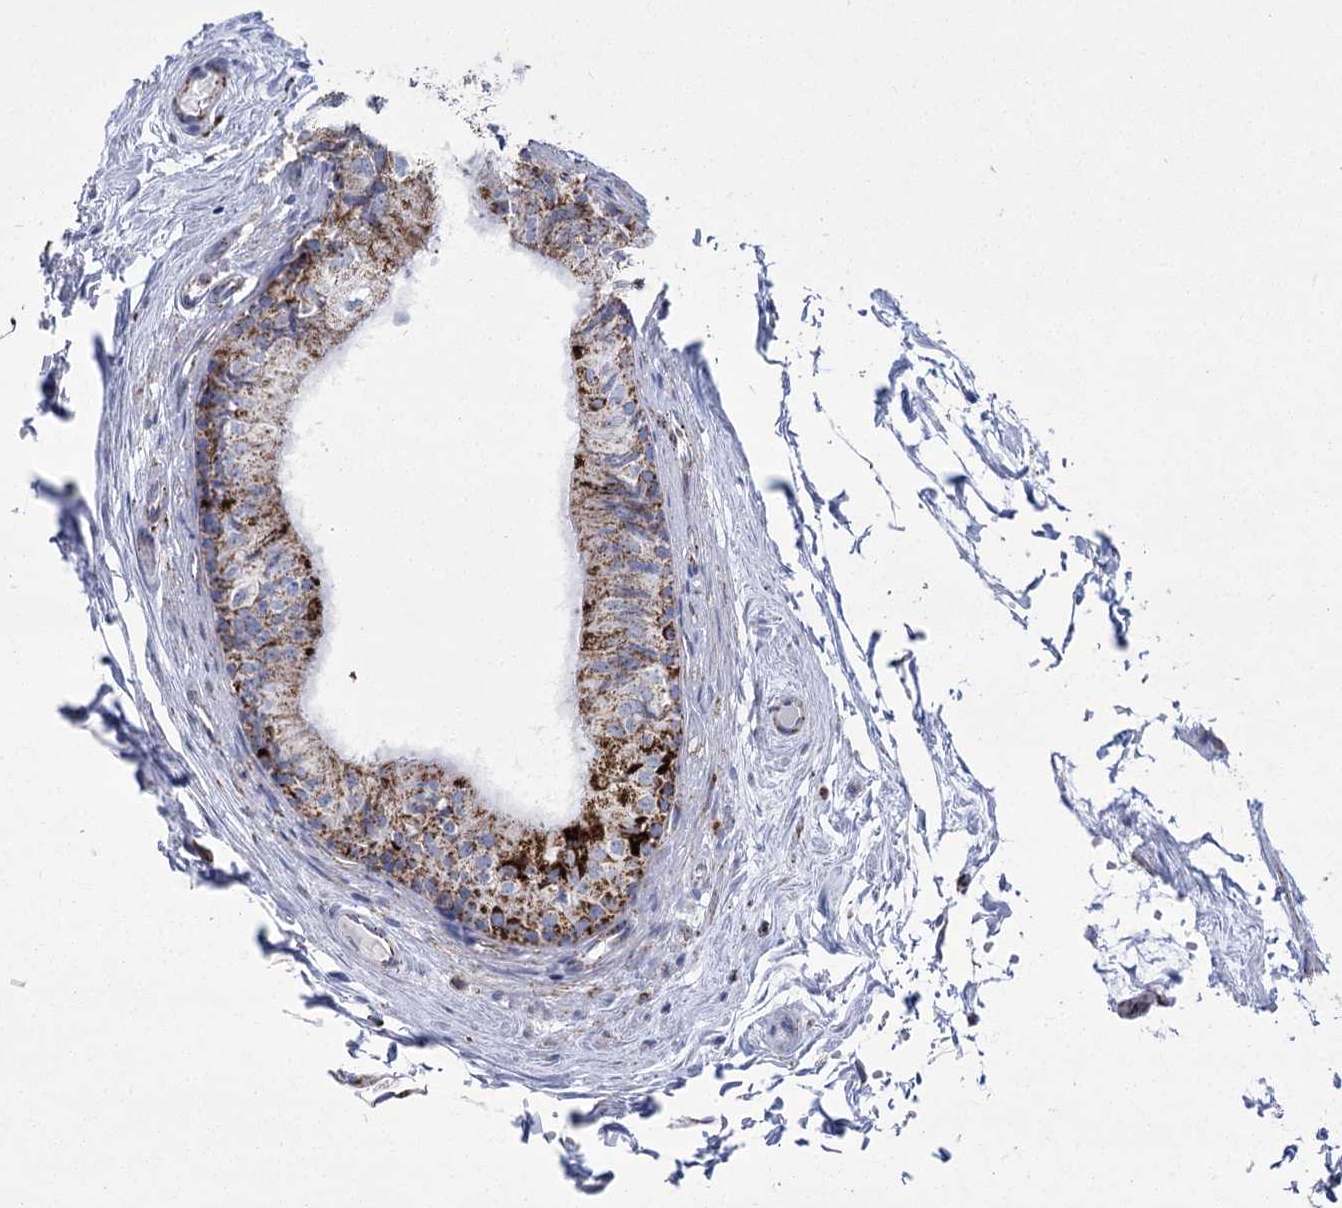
{"staining": {"intensity": "strong", "quantity": "25%-75%", "location": "cytoplasmic/membranous"}, "tissue": "epididymis", "cell_type": "Glandular cells", "image_type": "normal", "snomed": [{"axis": "morphology", "description": "Normal tissue, NOS"}, {"axis": "topography", "description": "Epididymis"}], "caption": "Protein staining reveals strong cytoplasmic/membranous positivity in about 25%-75% of glandular cells in benign epididymis. (DAB (3,3'-diaminobenzidine) IHC, brown staining for protein, blue staining for nuclei).", "gene": "PDHB", "patient": {"sex": "male", "age": 79}}